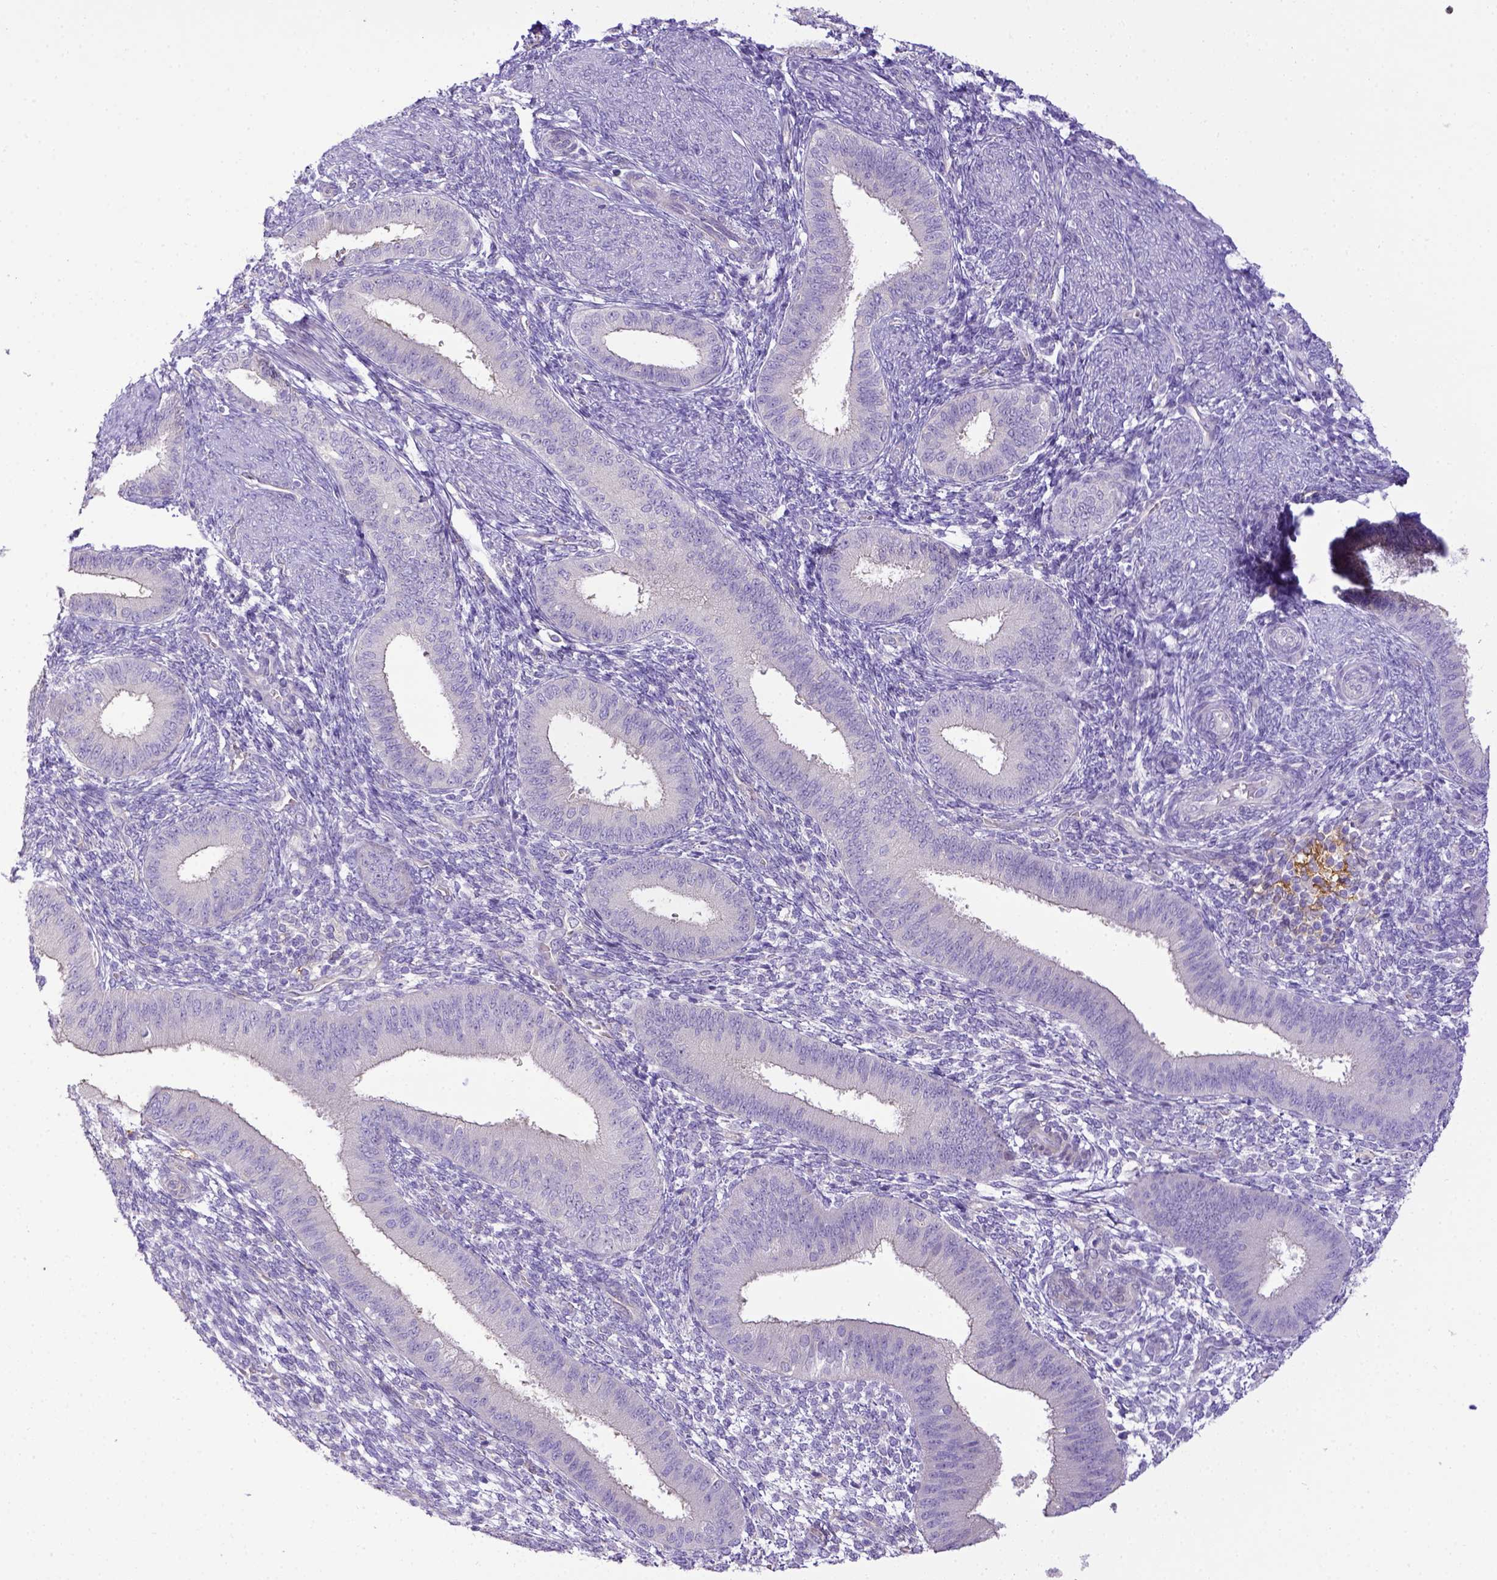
{"staining": {"intensity": "negative", "quantity": "none", "location": "none"}, "tissue": "endometrium", "cell_type": "Cells in endometrial stroma", "image_type": "normal", "snomed": [{"axis": "morphology", "description": "Normal tissue, NOS"}, {"axis": "topography", "description": "Endometrium"}], "caption": "High power microscopy micrograph of an immunohistochemistry histopathology image of normal endometrium, revealing no significant expression in cells in endometrial stroma.", "gene": "CD40", "patient": {"sex": "female", "age": 39}}